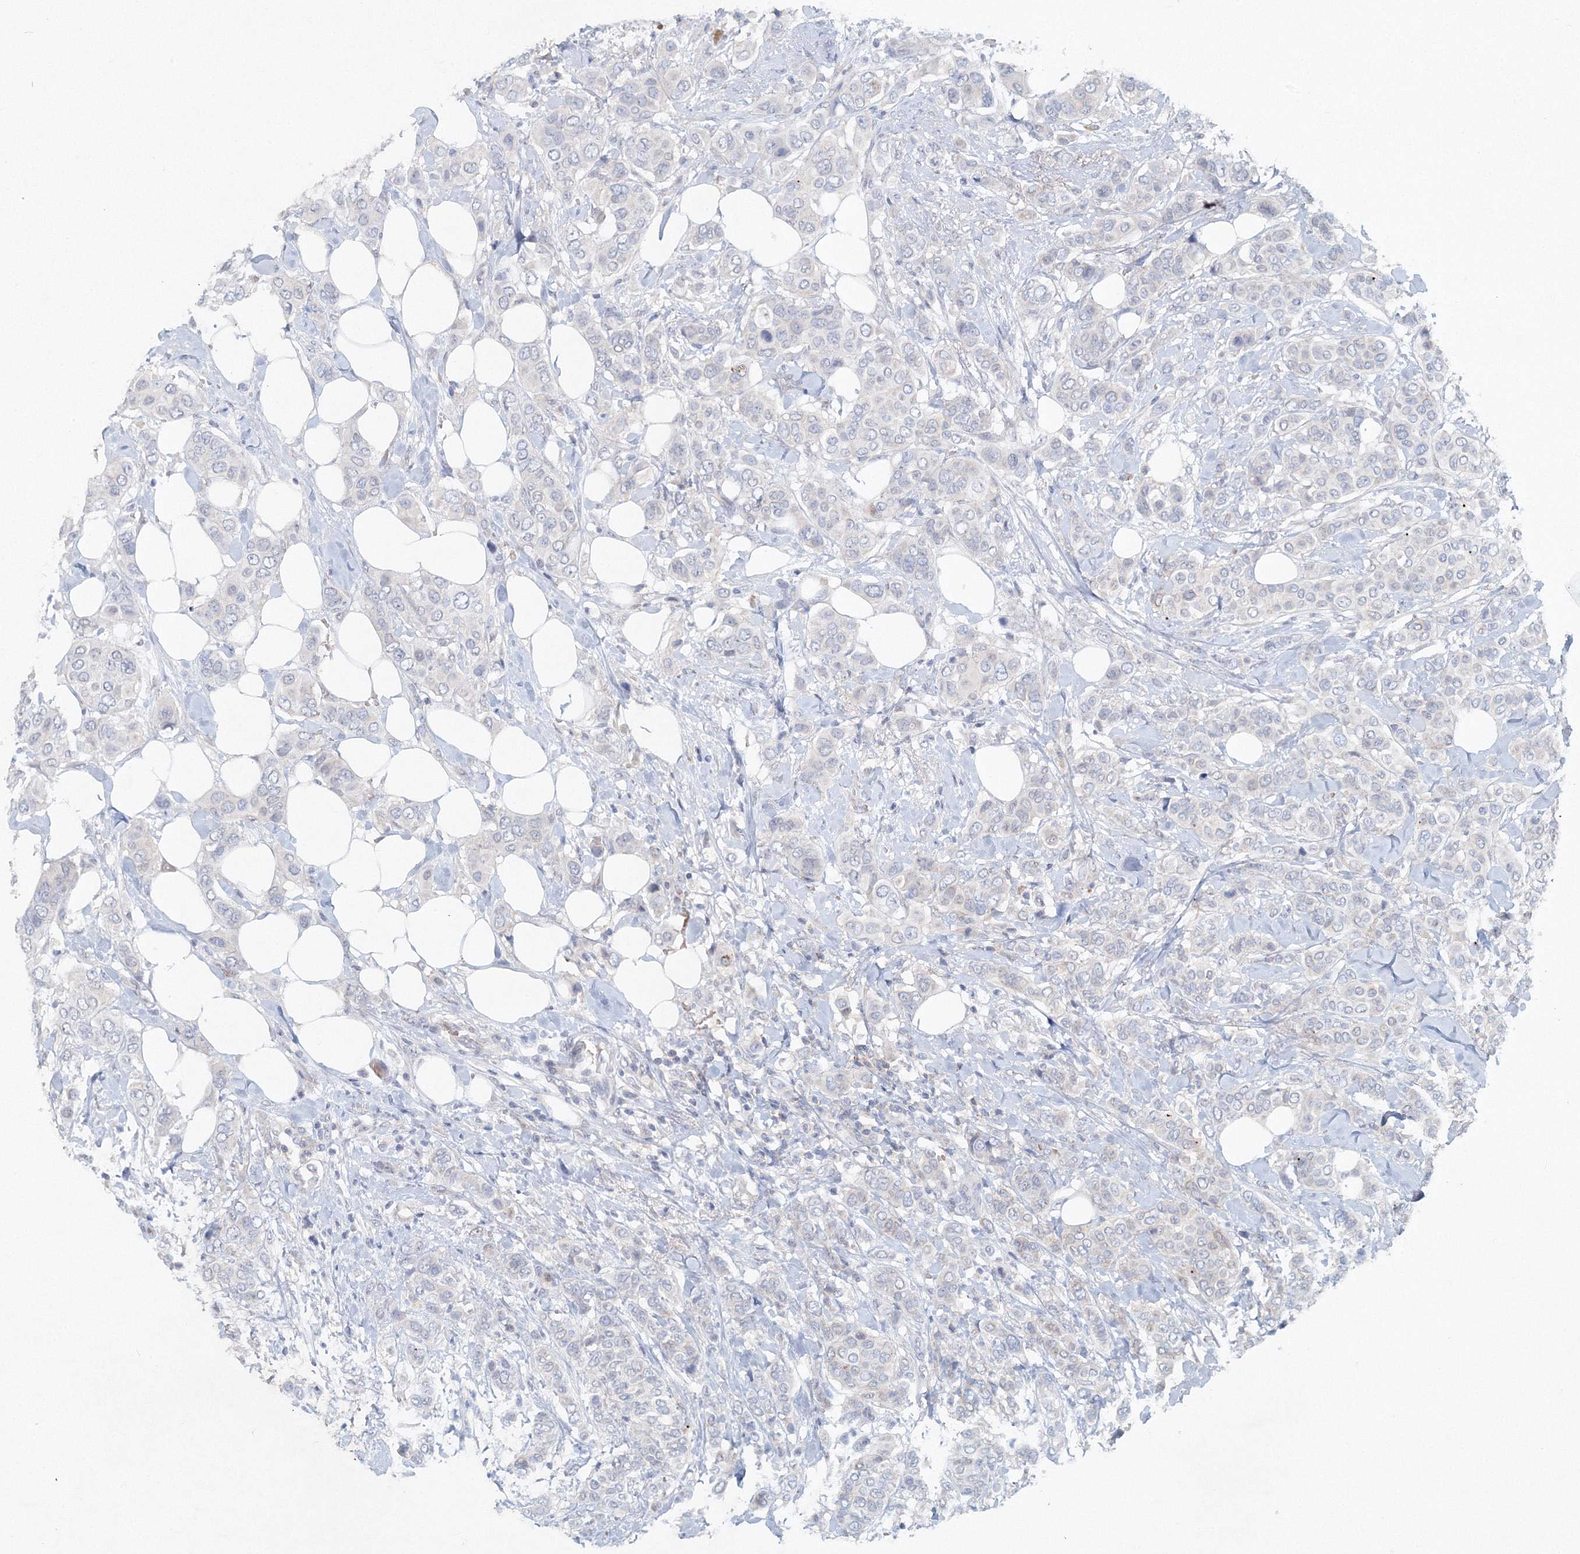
{"staining": {"intensity": "negative", "quantity": "none", "location": "none"}, "tissue": "breast cancer", "cell_type": "Tumor cells", "image_type": "cancer", "snomed": [{"axis": "morphology", "description": "Lobular carcinoma"}, {"axis": "topography", "description": "Breast"}], "caption": "Immunohistochemical staining of breast lobular carcinoma demonstrates no significant expression in tumor cells. The staining was performed using DAB (3,3'-diaminobenzidine) to visualize the protein expression in brown, while the nuclei were stained in blue with hematoxylin (Magnification: 20x).", "gene": "SH3BP5", "patient": {"sex": "female", "age": 51}}